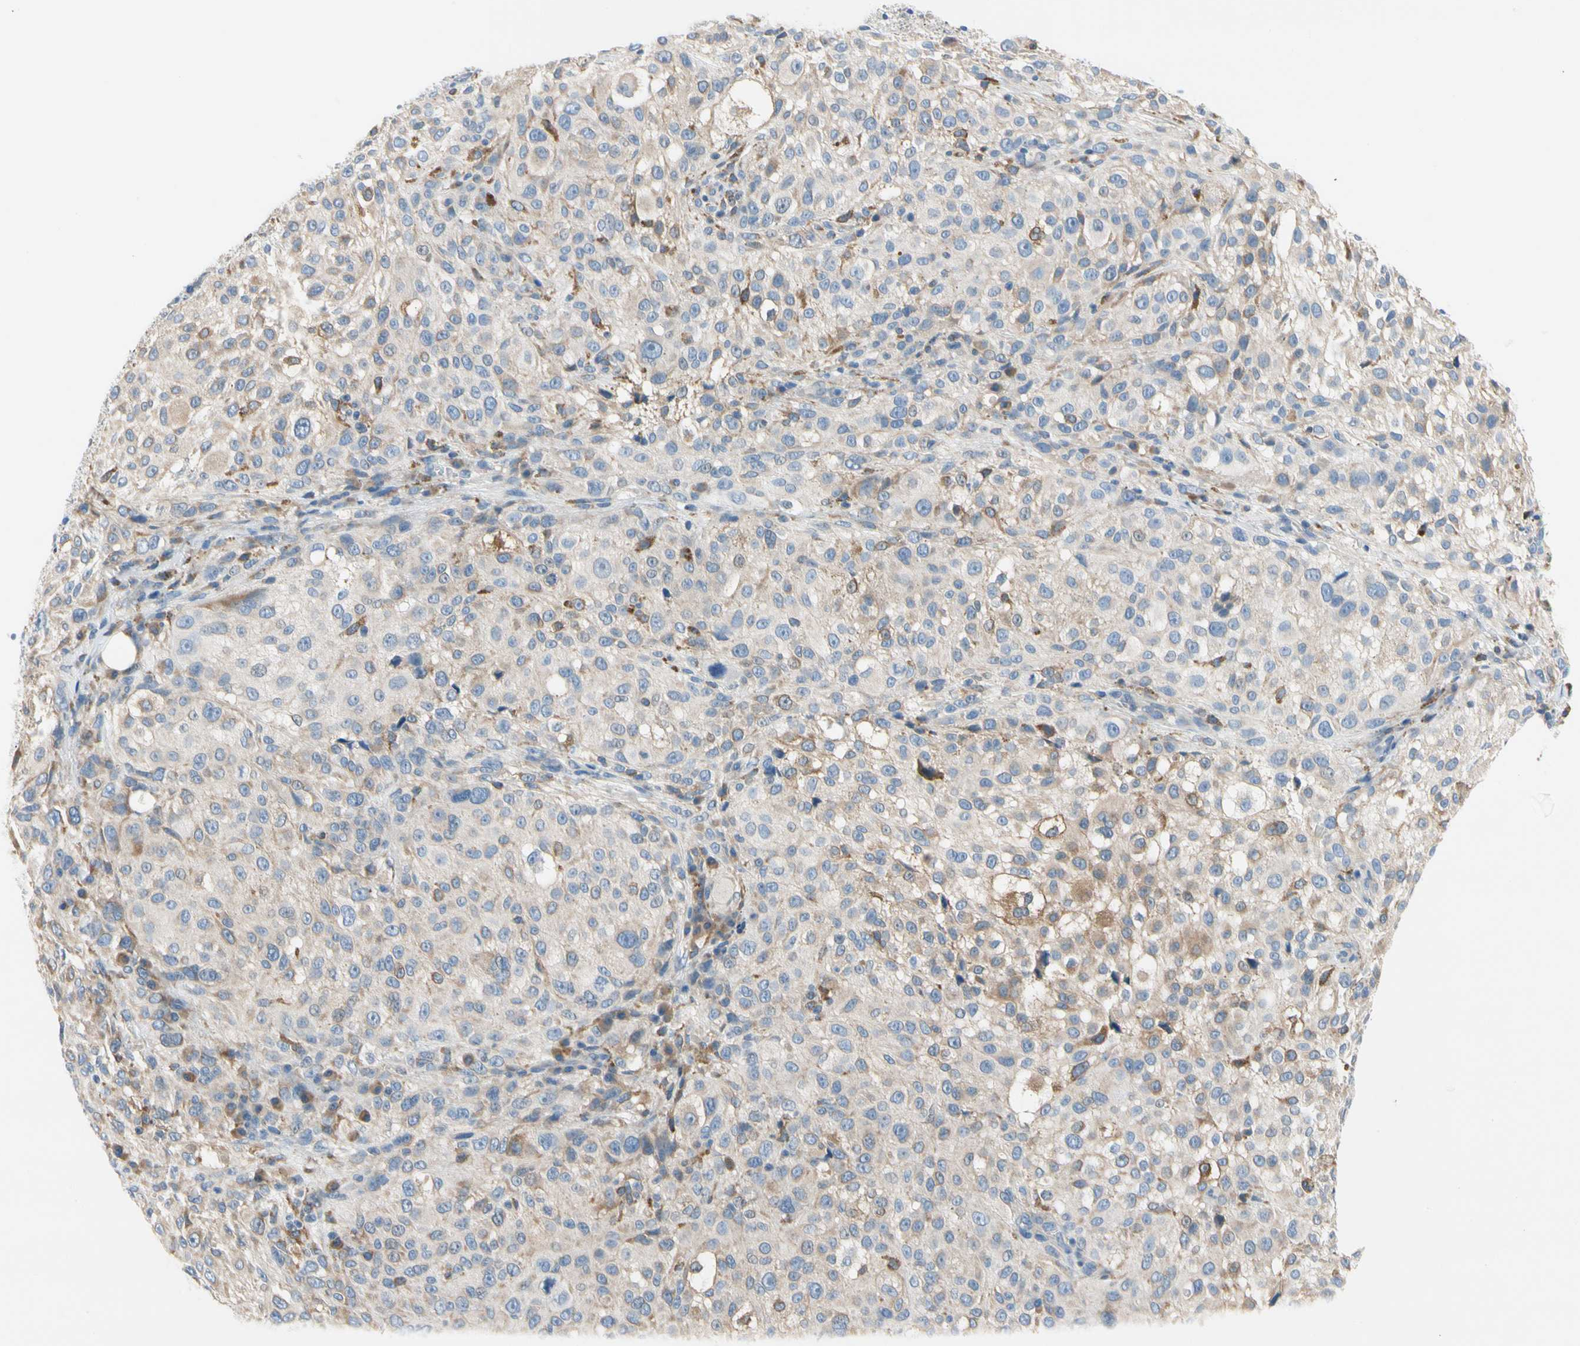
{"staining": {"intensity": "weak", "quantity": "<25%", "location": "cytoplasmic/membranous"}, "tissue": "melanoma", "cell_type": "Tumor cells", "image_type": "cancer", "snomed": [{"axis": "morphology", "description": "Necrosis, NOS"}, {"axis": "morphology", "description": "Malignant melanoma, NOS"}, {"axis": "topography", "description": "Skin"}], "caption": "DAB (3,3'-diaminobenzidine) immunohistochemical staining of malignant melanoma reveals no significant expression in tumor cells.", "gene": "STXBP1", "patient": {"sex": "female", "age": 87}}